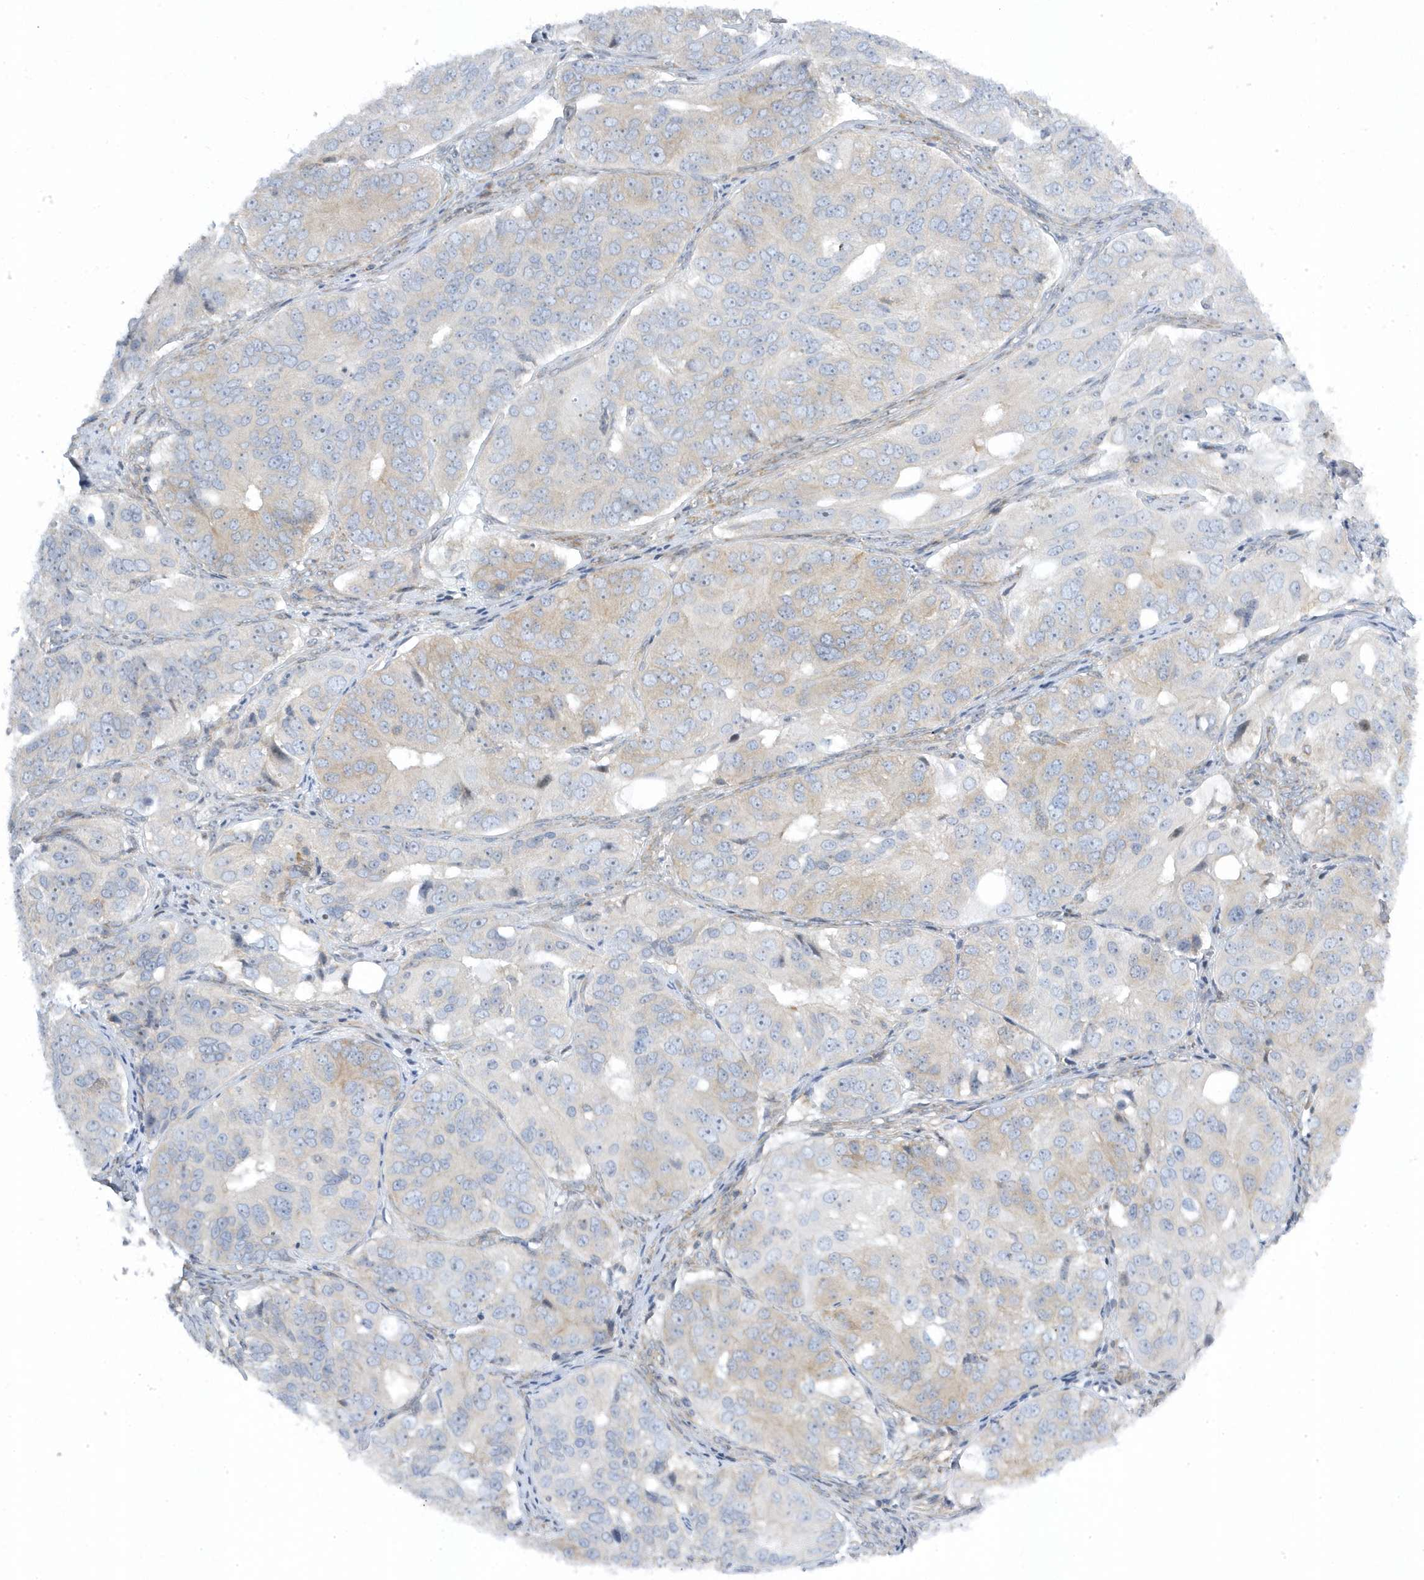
{"staining": {"intensity": "weak", "quantity": "<25%", "location": "cytoplasmic/membranous"}, "tissue": "ovarian cancer", "cell_type": "Tumor cells", "image_type": "cancer", "snomed": [{"axis": "morphology", "description": "Carcinoma, endometroid"}, {"axis": "topography", "description": "Ovary"}], "caption": "A high-resolution photomicrograph shows immunohistochemistry staining of endometroid carcinoma (ovarian), which displays no significant expression in tumor cells. The staining was performed using DAB to visualize the protein expression in brown, while the nuclei were stained in blue with hematoxylin (Magnification: 20x).", "gene": "MAP7D3", "patient": {"sex": "female", "age": 51}}